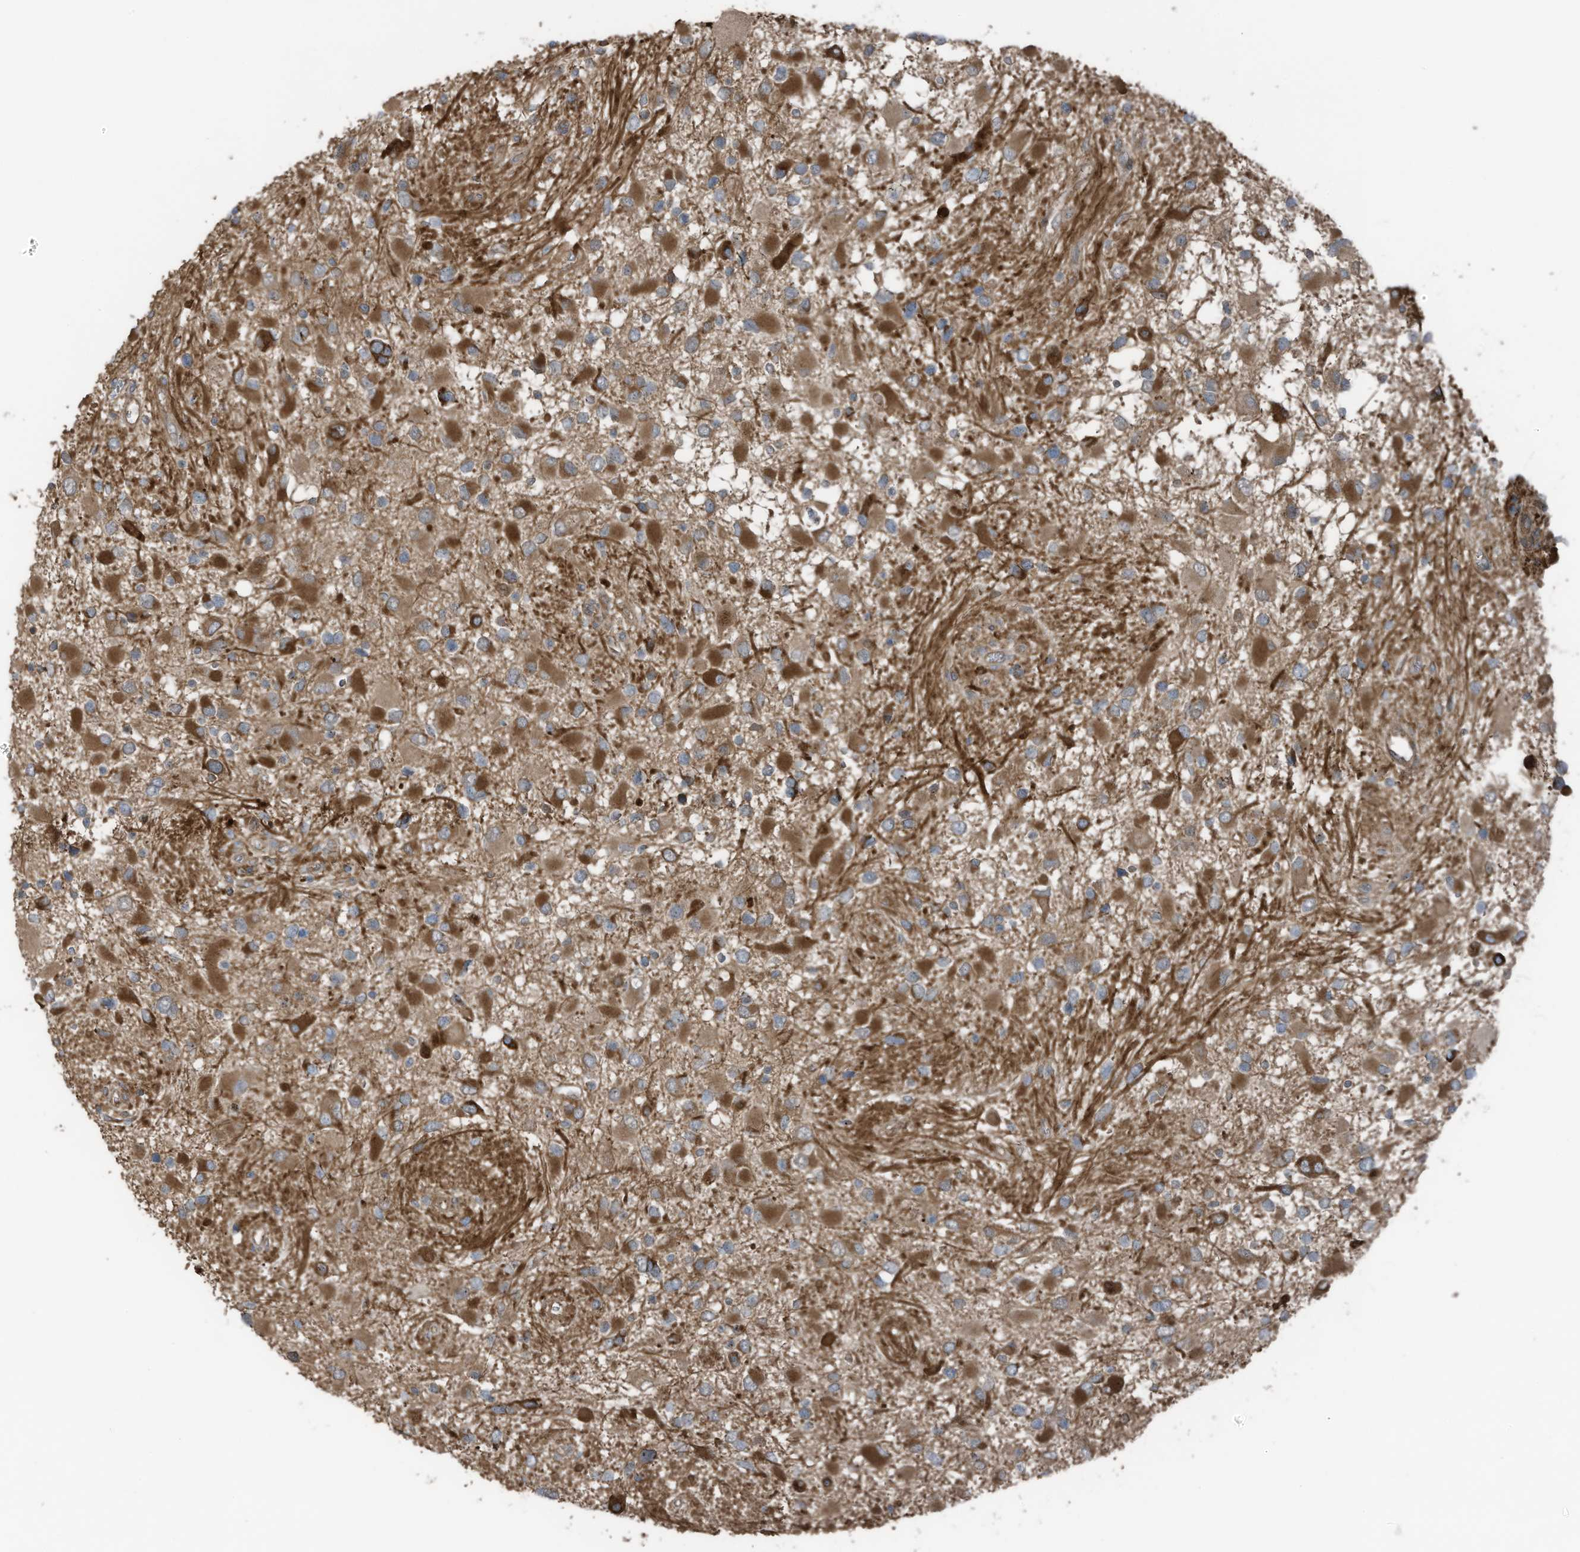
{"staining": {"intensity": "moderate", "quantity": "<25%", "location": "cytoplasmic/membranous"}, "tissue": "glioma", "cell_type": "Tumor cells", "image_type": "cancer", "snomed": [{"axis": "morphology", "description": "Glioma, malignant, High grade"}, {"axis": "topography", "description": "Brain"}], "caption": "IHC staining of glioma, which shows low levels of moderate cytoplasmic/membranous positivity in about <25% of tumor cells indicating moderate cytoplasmic/membranous protein positivity. The staining was performed using DAB (brown) for protein detection and nuclei were counterstained in hematoxylin (blue).", "gene": "TXNDC9", "patient": {"sex": "male", "age": 53}}